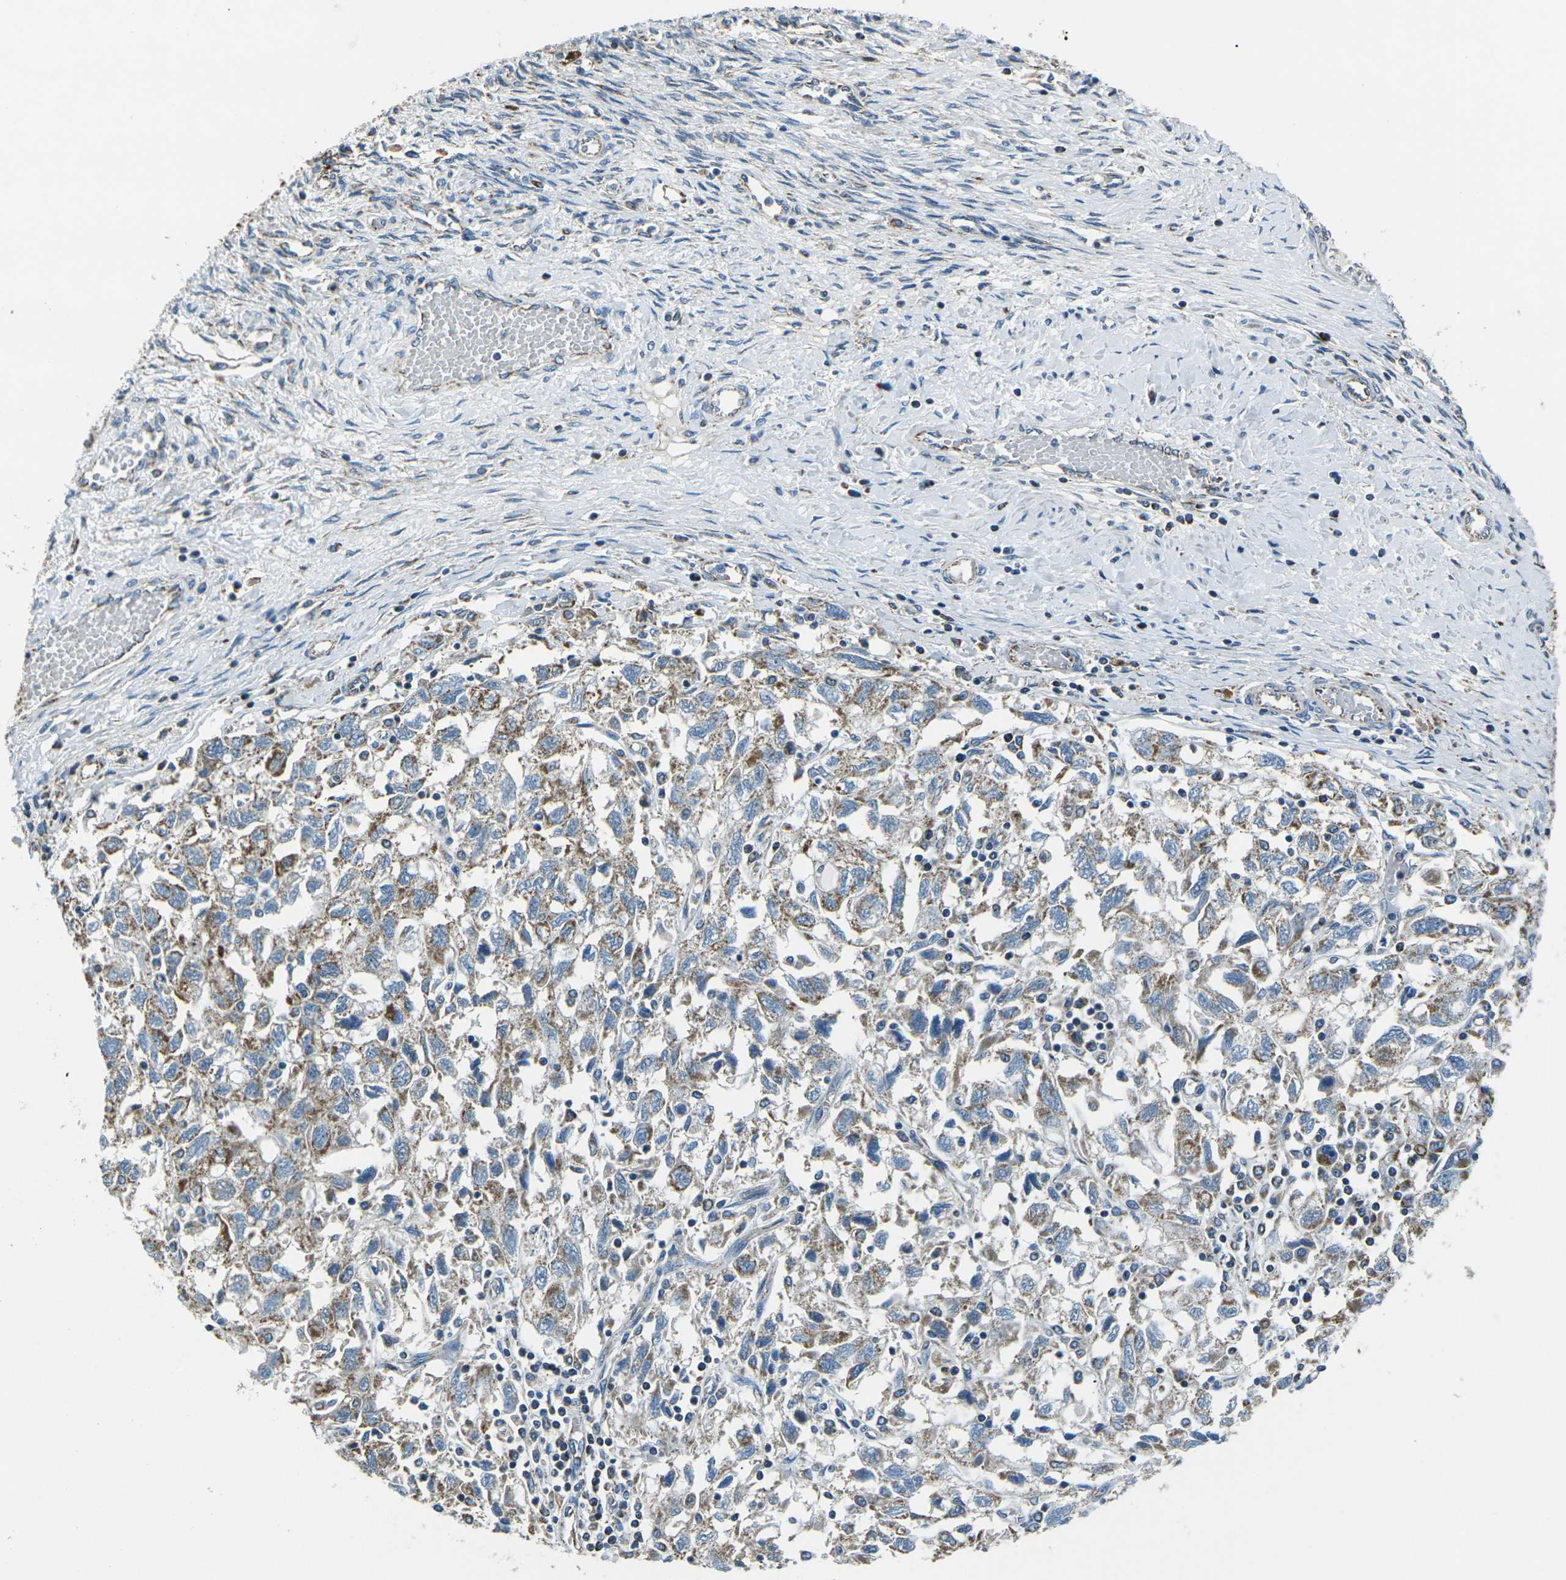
{"staining": {"intensity": "moderate", "quantity": ">75%", "location": "cytoplasmic/membranous"}, "tissue": "ovarian cancer", "cell_type": "Tumor cells", "image_type": "cancer", "snomed": [{"axis": "morphology", "description": "Carcinoma, NOS"}, {"axis": "morphology", "description": "Cystadenocarcinoma, serous, NOS"}, {"axis": "topography", "description": "Ovary"}], "caption": "Approximately >75% of tumor cells in ovarian cancer reveal moderate cytoplasmic/membranous protein positivity as visualized by brown immunohistochemical staining.", "gene": "IRF3", "patient": {"sex": "female", "age": 69}}